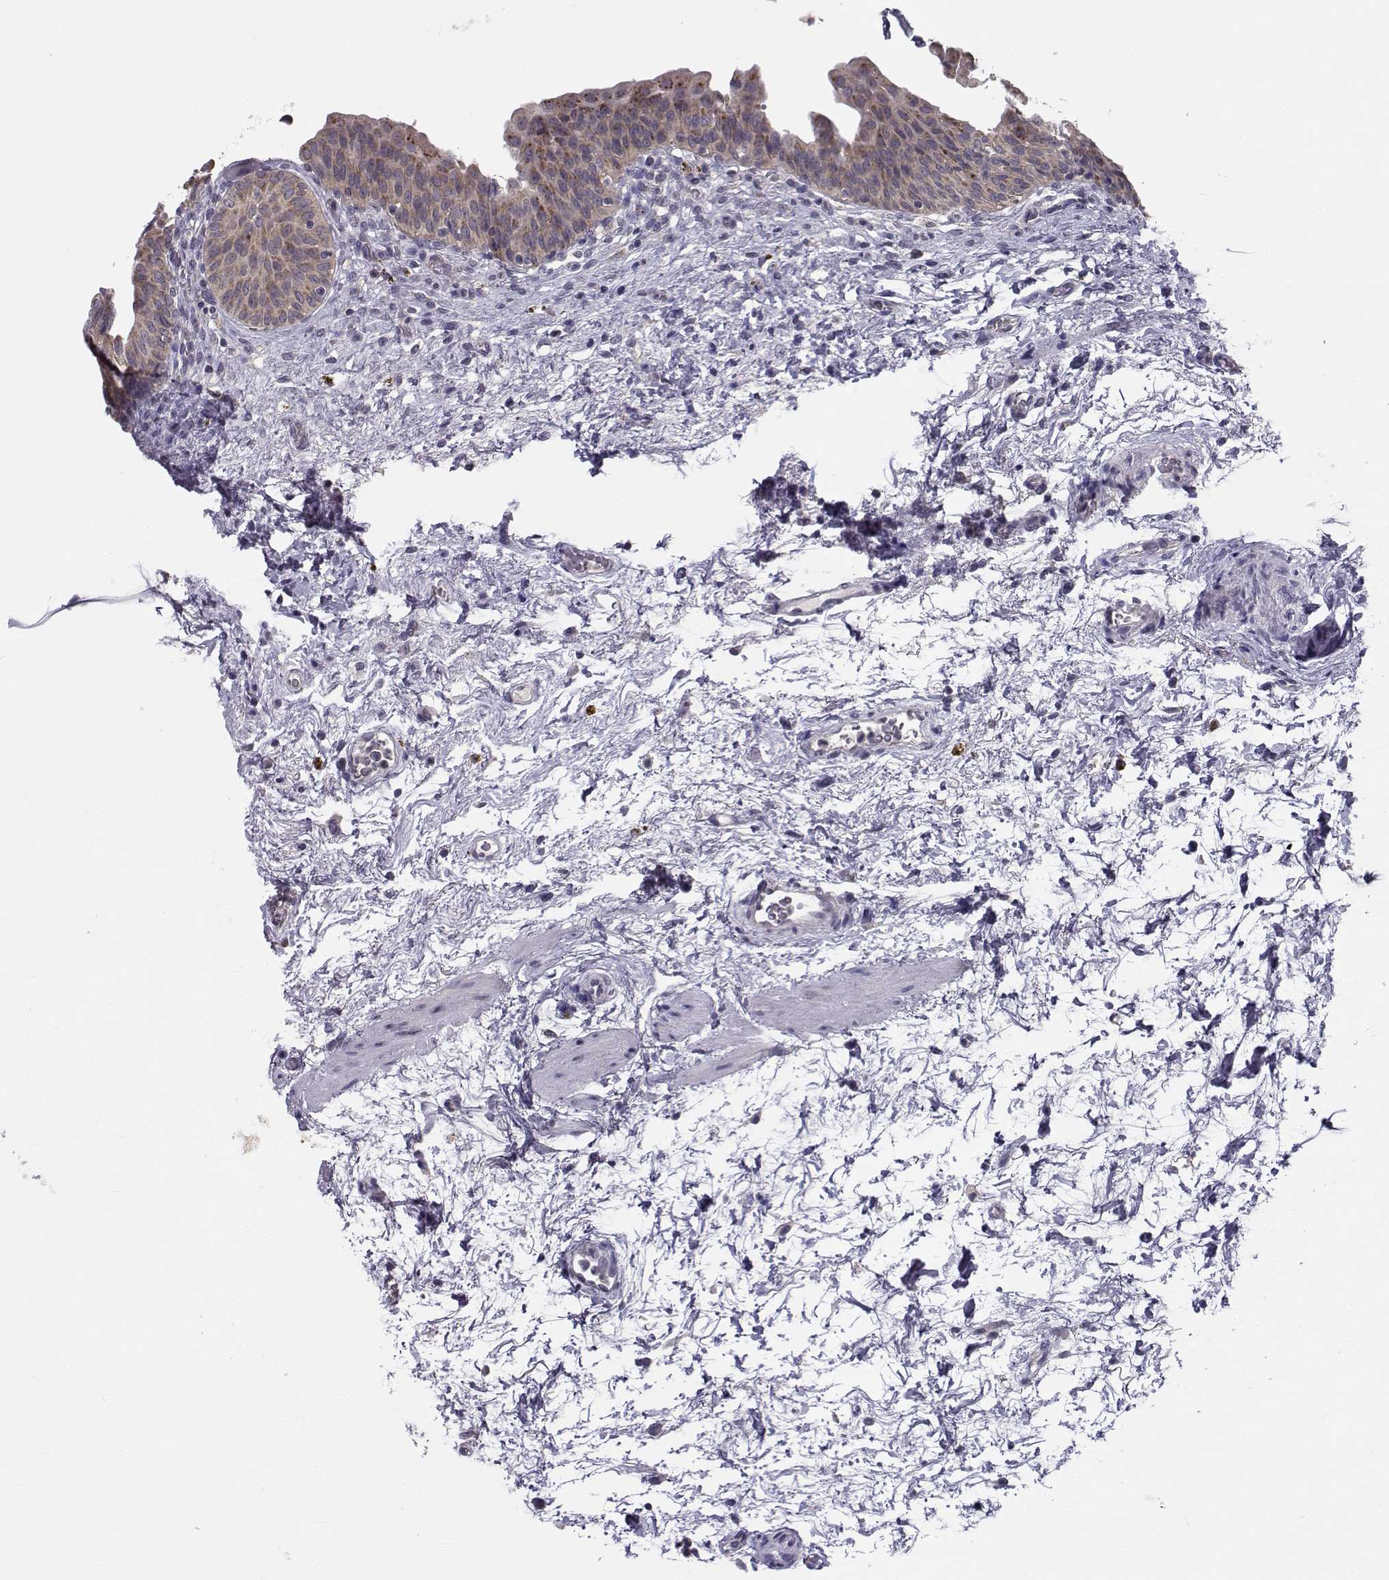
{"staining": {"intensity": "weak", "quantity": ">75%", "location": "cytoplasmic/membranous"}, "tissue": "urinary bladder", "cell_type": "Urothelial cells", "image_type": "normal", "snomed": [{"axis": "morphology", "description": "Normal tissue, NOS"}, {"axis": "topography", "description": "Urinary bladder"}], "caption": "Urinary bladder was stained to show a protein in brown. There is low levels of weak cytoplasmic/membranous expression in about >75% of urothelial cells.", "gene": "ANGPT1", "patient": {"sex": "male", "age": 69}}